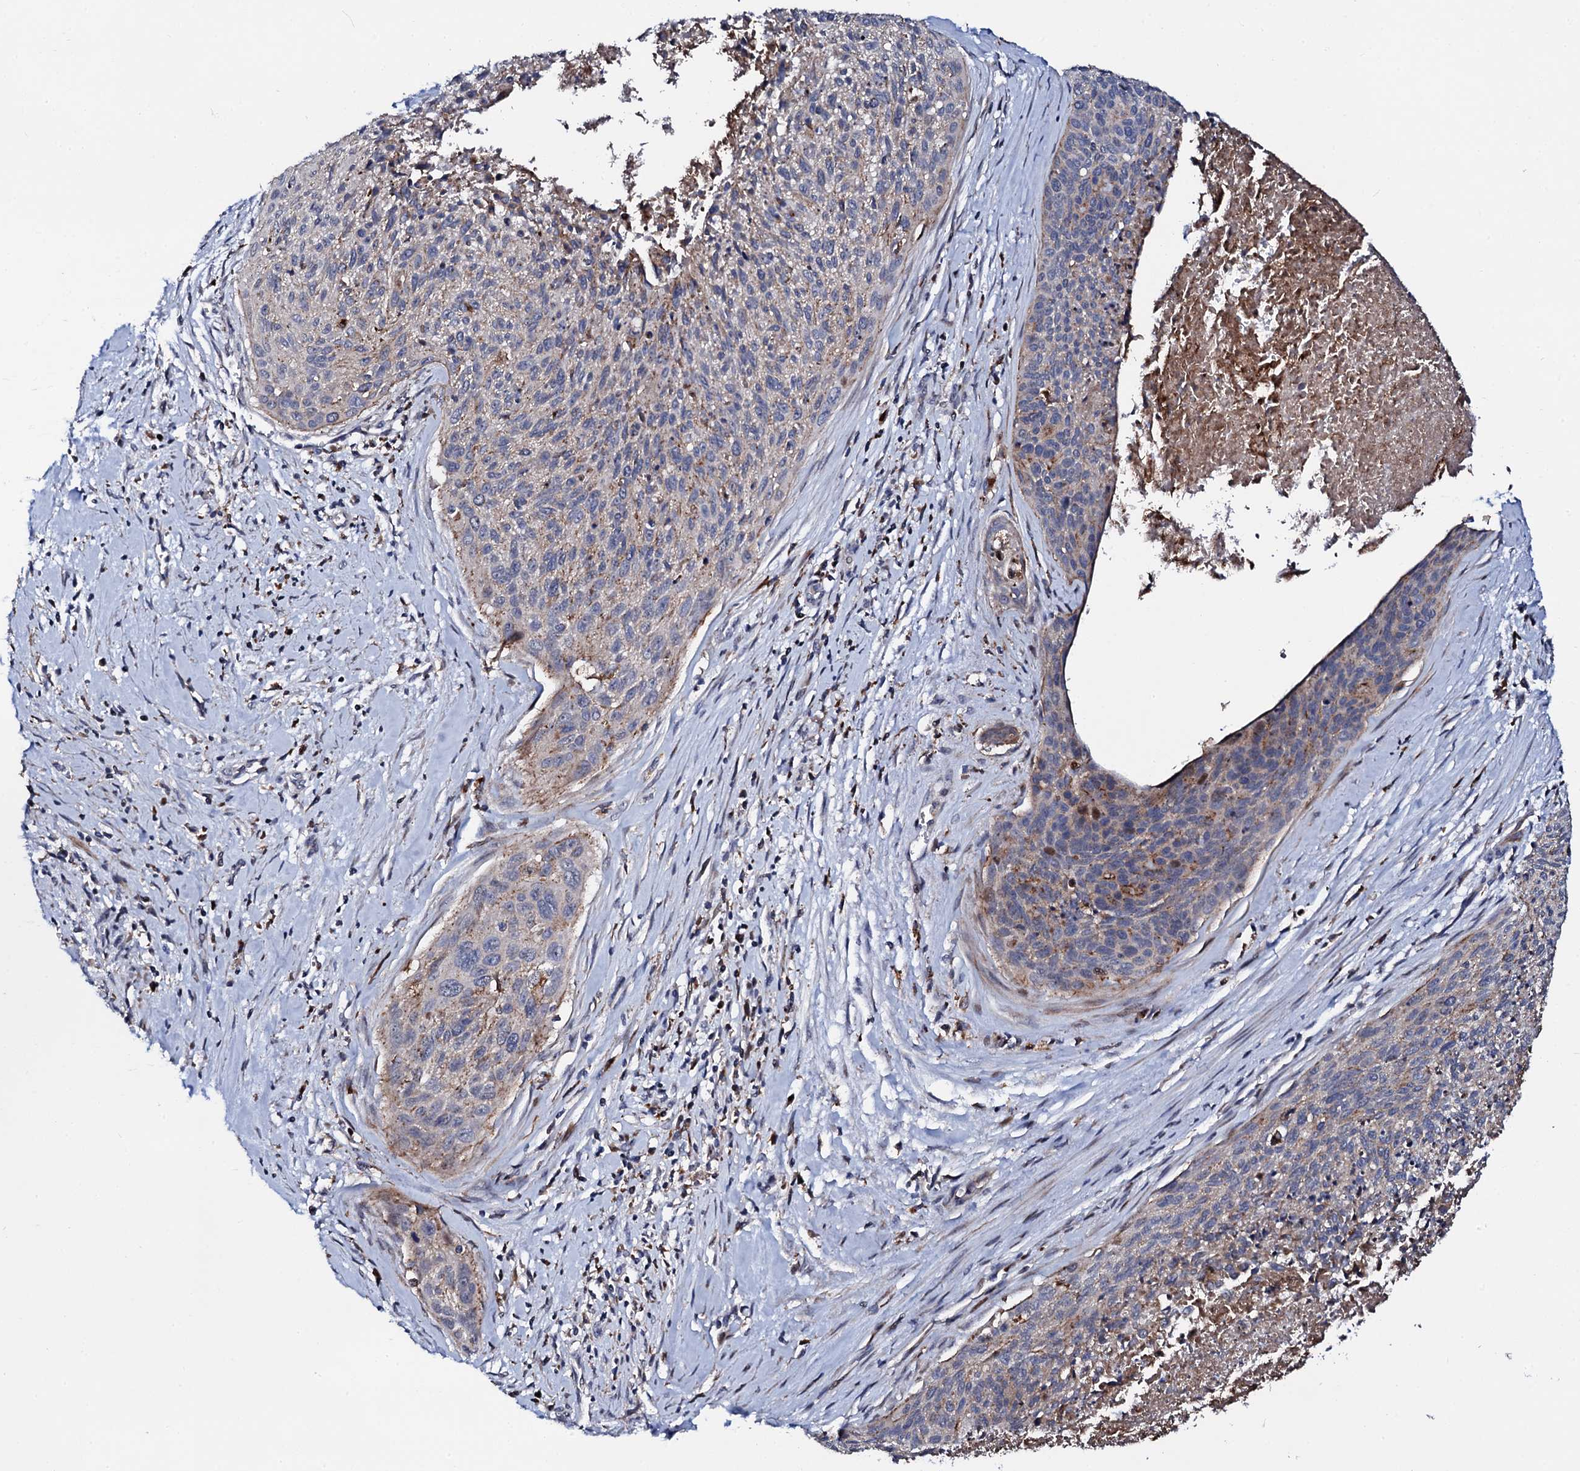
{"staining": {"intensity": "moderate", "quantity": "25%-75%", "location": "cytoplasmic/membranous"}, "tissue": "cervical cancer", "cell_type": "Tumor cells", "image_type": "cancer", "snomed": [{"axis": "morphology", "description": "Squamous cell carcinoma, NOS"}, {"axis": "topography", "description": "Cervix"}], "caption": "Immunohistochemistry staining of cervical squamous cell carcinoma, which reveals medium levels of moderate cytoplasmic/membranous staining in about 25%-75% of tumor cells indicating moderate cytoplasmic/membranous protein expression. The staining was performed using DAB (3,3'-diaminobenzidine) (brown) for protein detection and nuclei were counterstained in hematoxylin (blue).", "gene": "TCIRG1", "patient": {"sex": "female", "age": 55}}